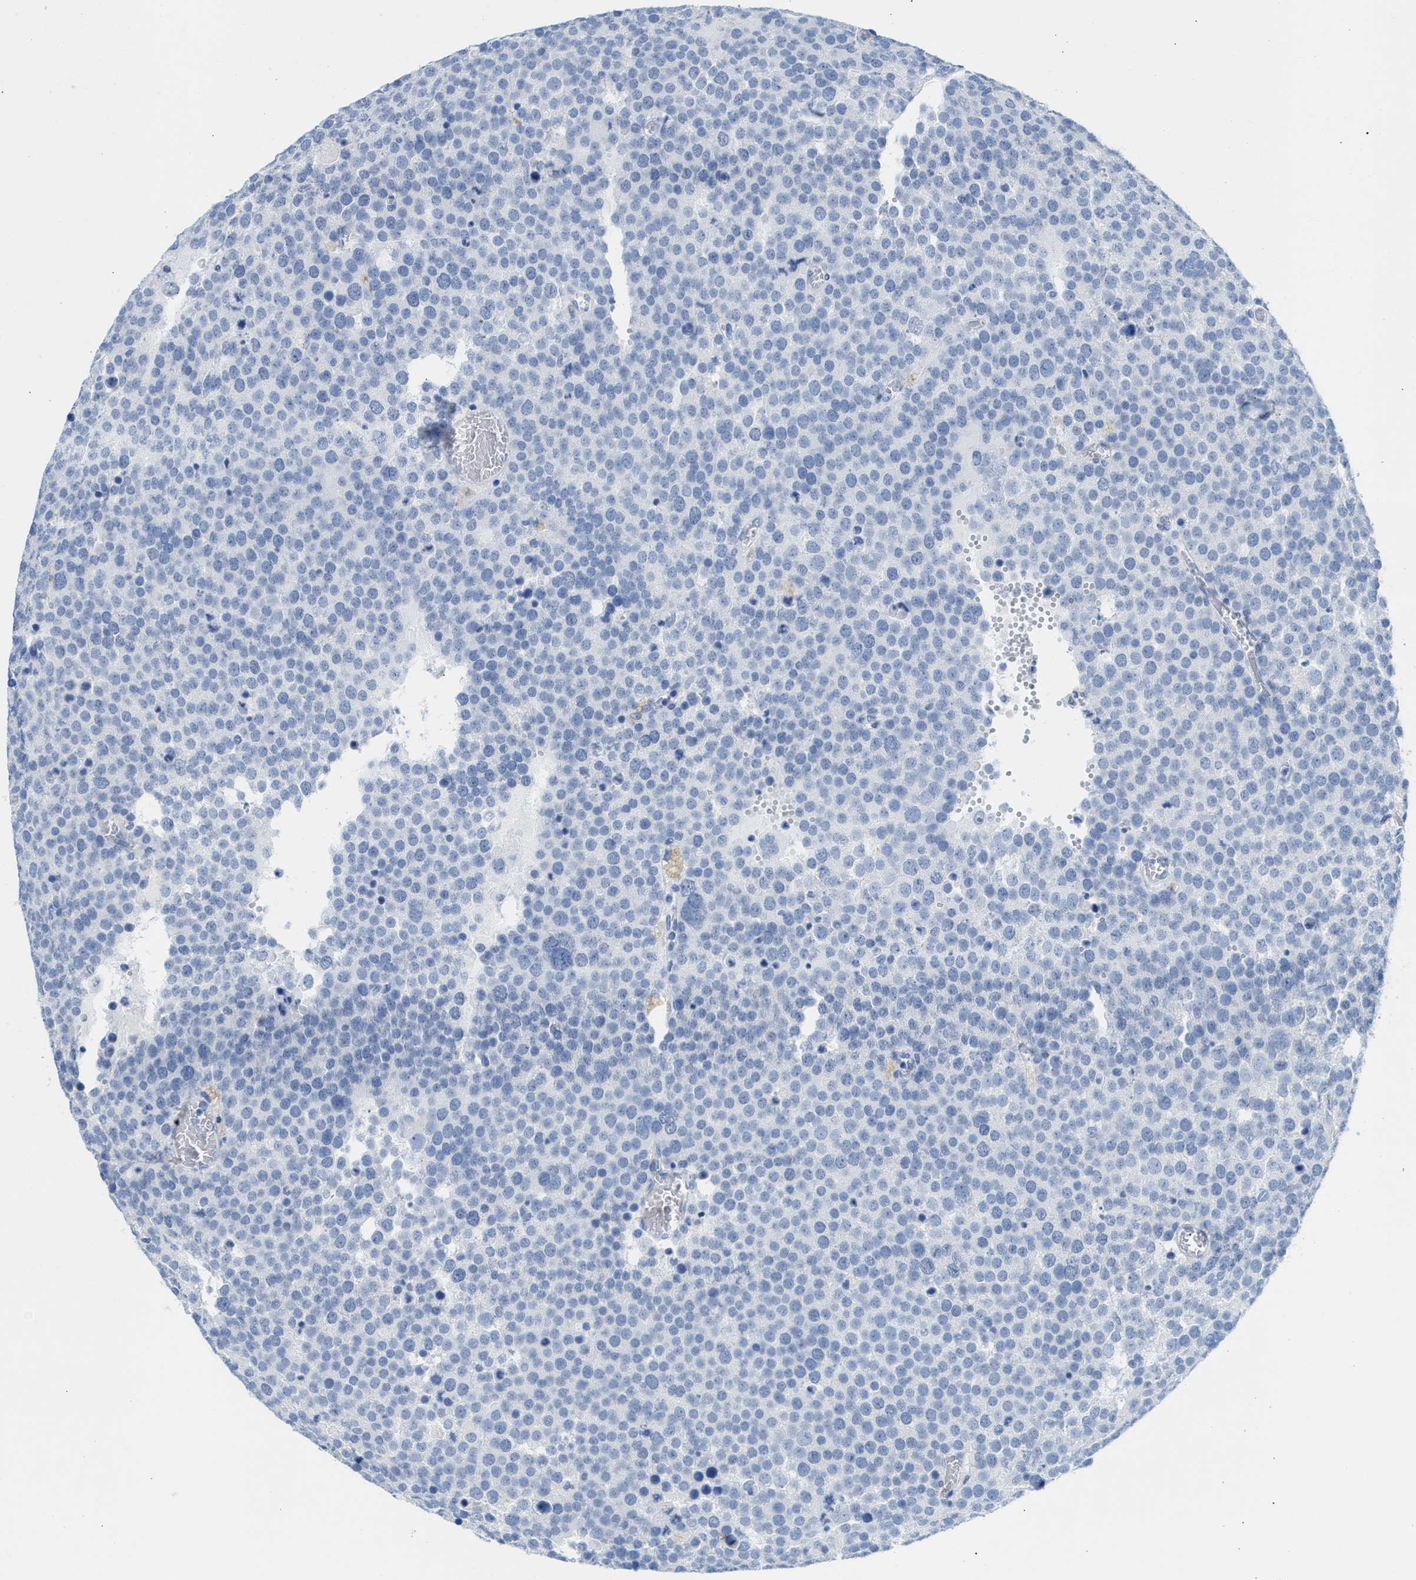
{"staining": {"intensity": "negative", "quantity": "none", "location": "none"}, "tissue": "testis cancer", "cell_type": "Tumor cells", "image_type": "cancer", "snomed": [{"axis": "morphology", "description": "Normal tissue, NOS"}, {"axis": "morphology", "description": "Seminoma, NOS"}, {"axis": "topography", "description": "Testis"}], "caption": "Immunohistochemistry (IHC) histopathology image of neoplastic tissue: testis cancer stained with DAB (3,3'-diaminobenzidine) shows no significant protein positivity in tumor cells.", "gene": "TNR", "patient": {"sex": "male", "age": 71}}